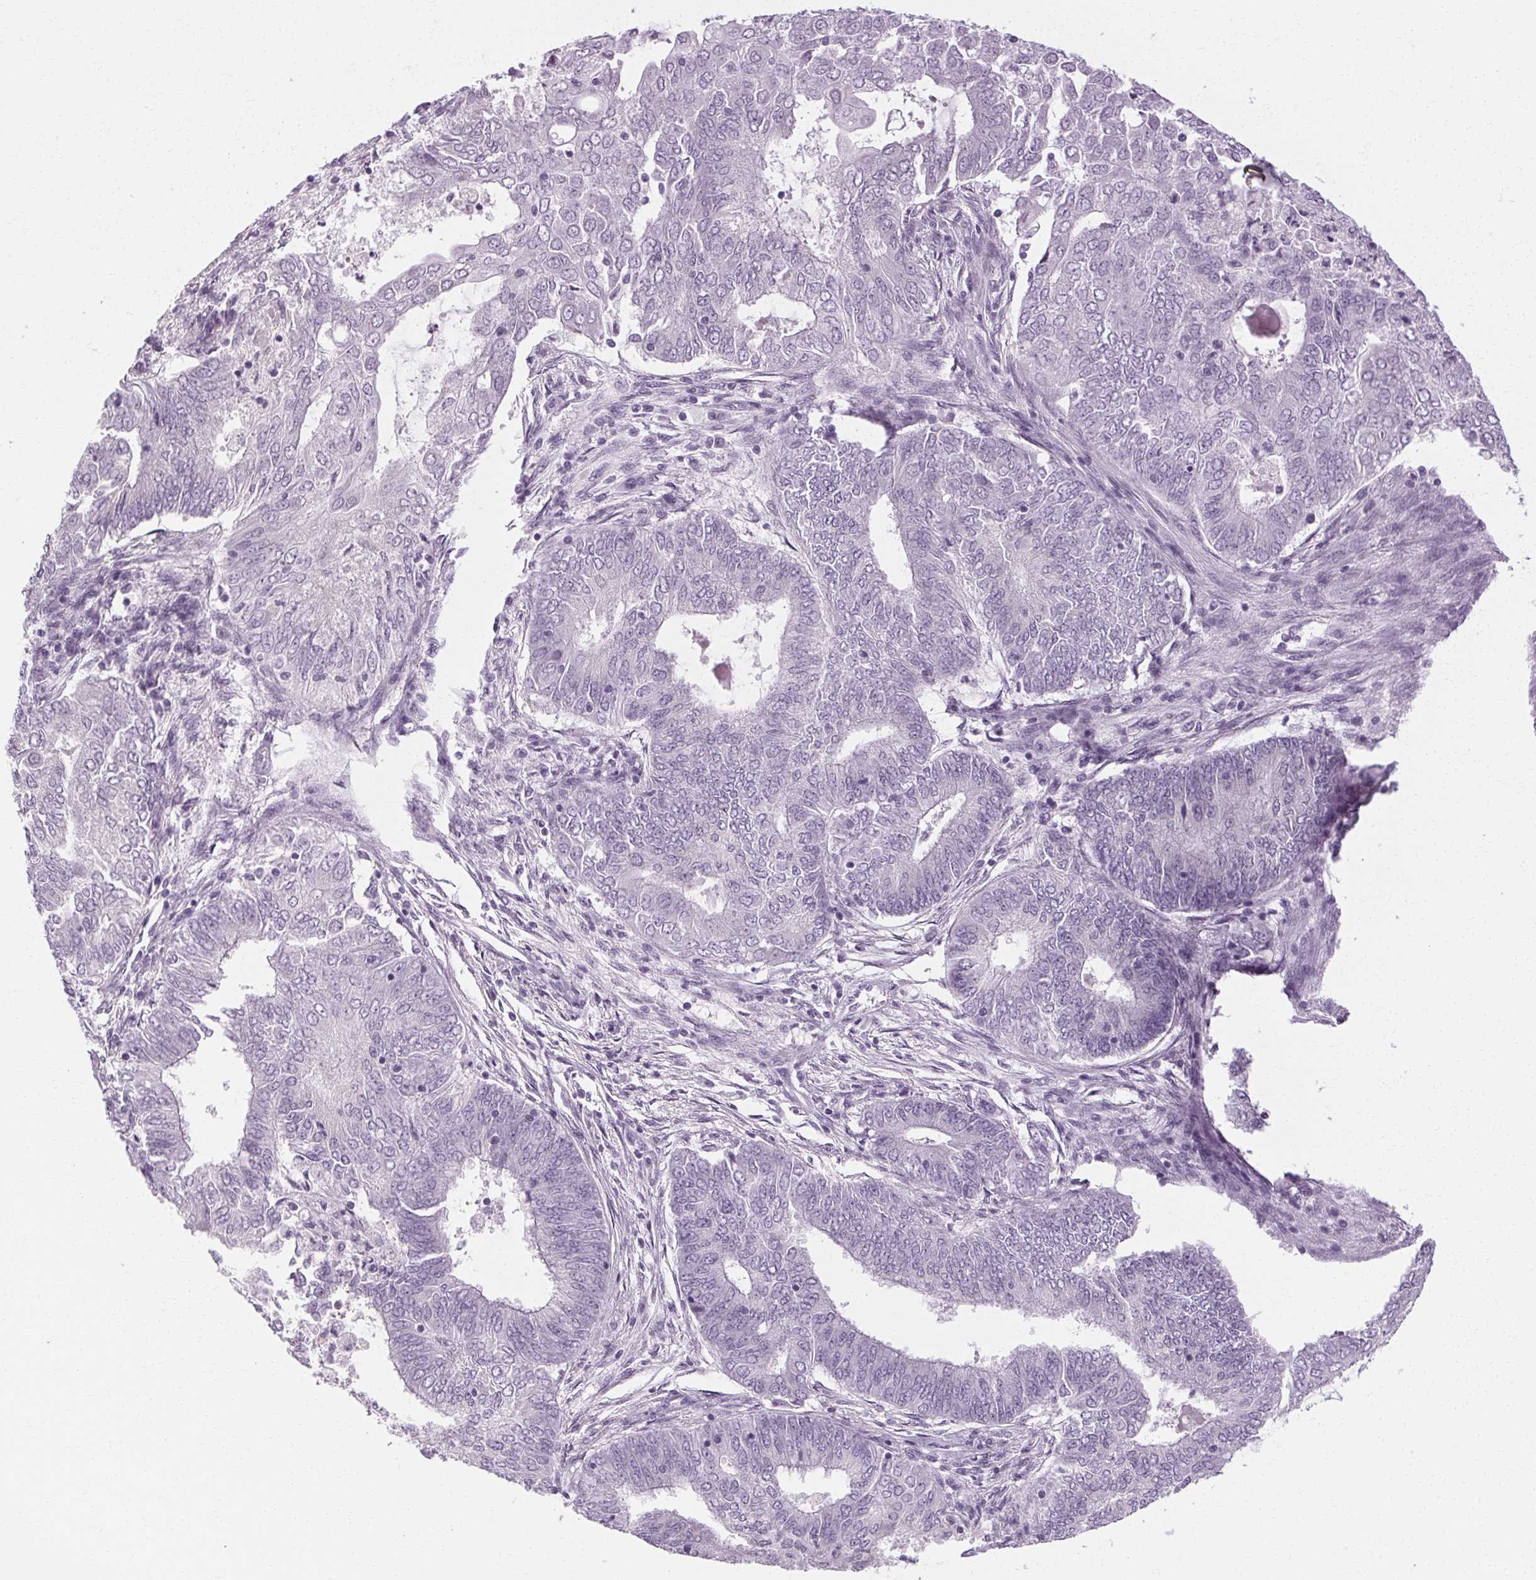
{"staining": {"intensity": "negative", "quantity": "none", "location": "none"}, "tissue": "endometrial cancer", "cell_type": "Tumor cells", "image_type": "cancer", "snomed": [{"axis": "morphology", "description": "Adenocarcinoma, NOS"}, {"axis": "topography", "description": "Endometrium"}], "caption": "IHC image of neoplastic tissue: human endometrial cancer stained with DAB (3,3'-diaminobenzidine) shows no significant protein staining in tumor cells.", "gene": "POMC", "patient": {"sex": "female", "age": 62}}